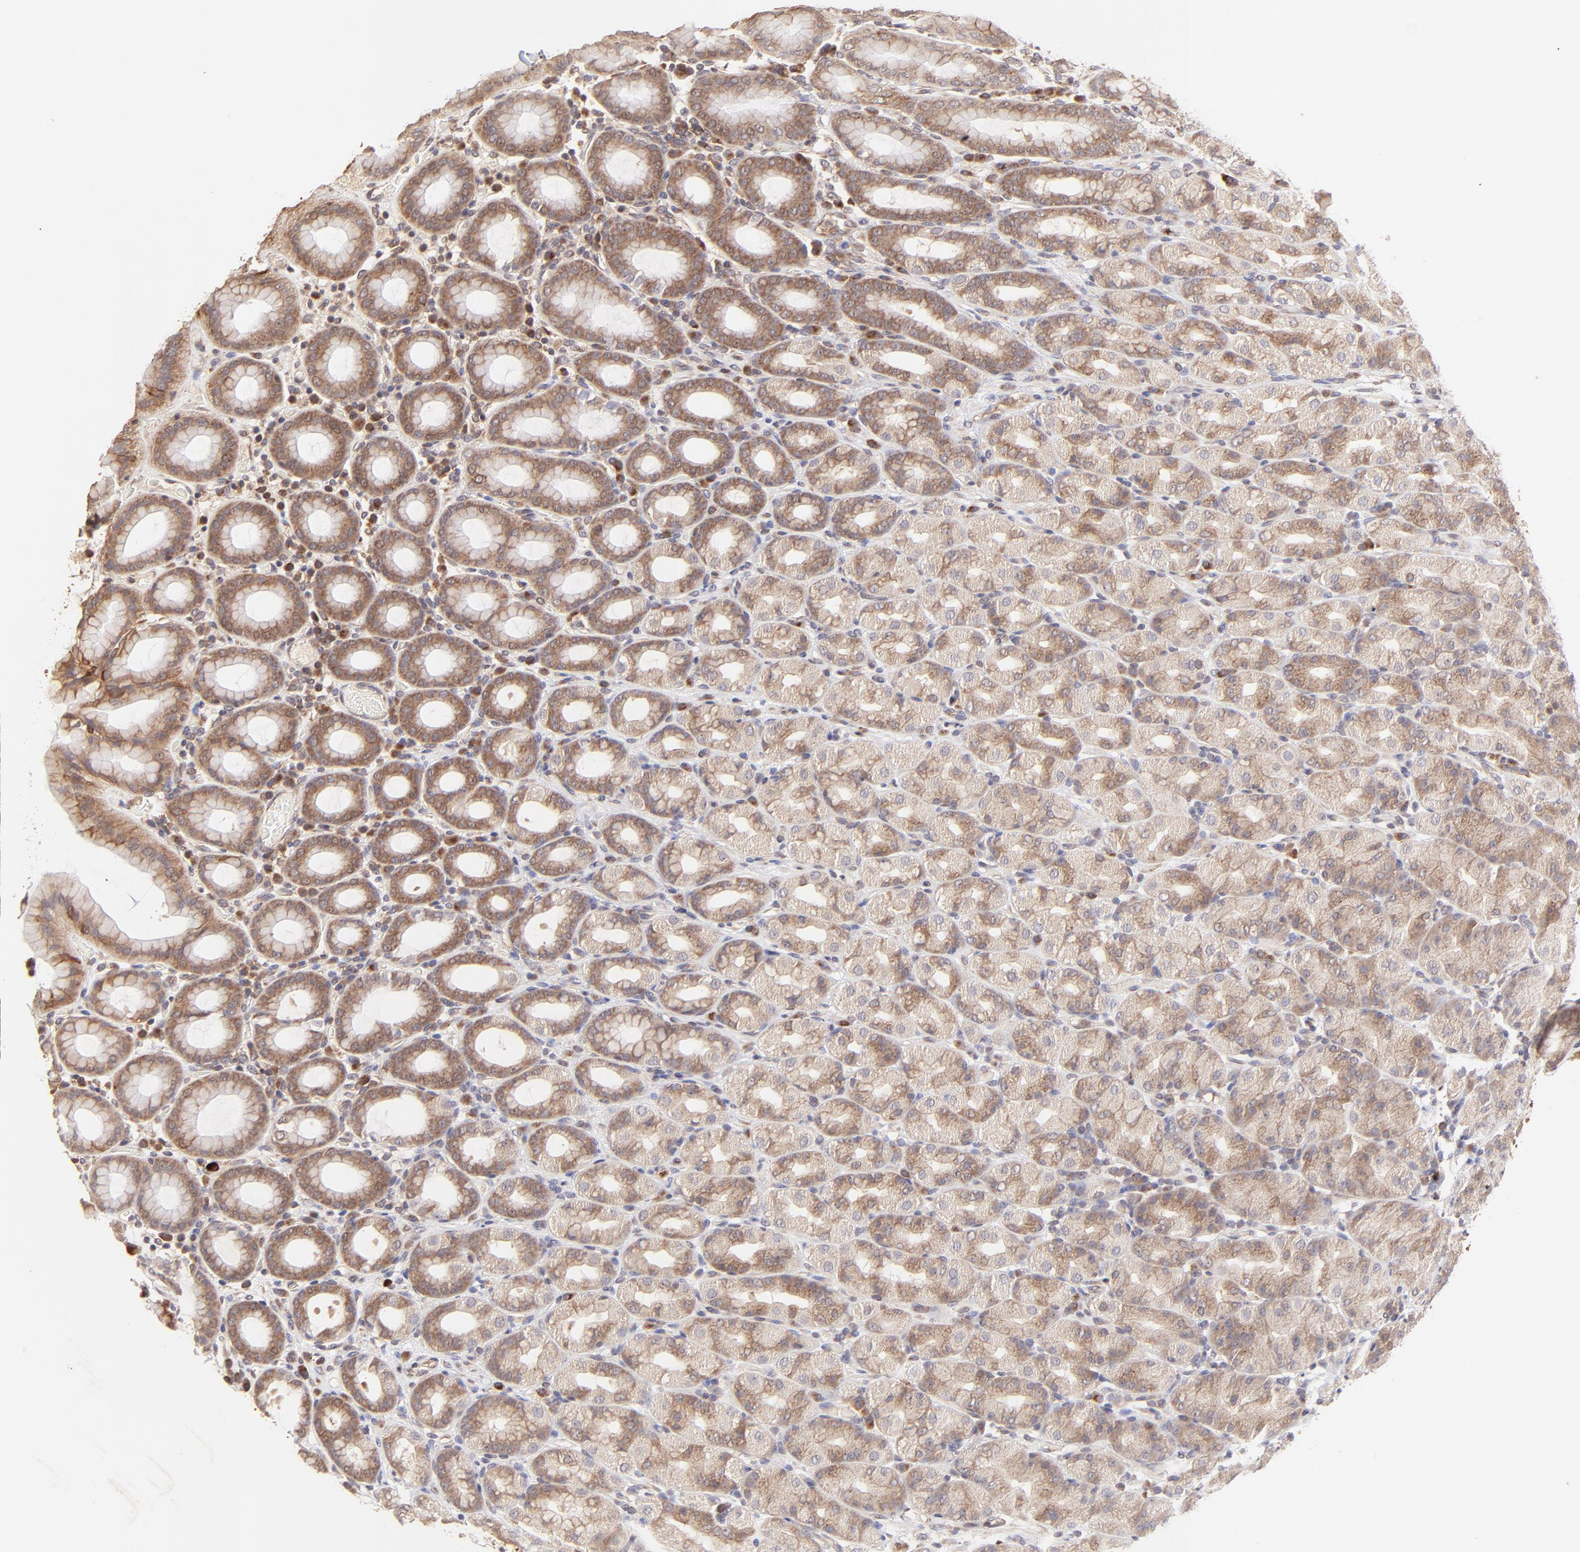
{"staining": {"intensity": "moderate", "quantity": ">75%", "location": "cytoplasmic/membranous"}, "tissue": "stomach", "cell_type": "Glandular cells", "image_type": "normal", "snomed": [{"axis": "morphology", "description": "Normal tissue, NOS"}, {"axis": "topography", "description": "Stomach, upper"}], "caption": "IHC photomicrograph of benign stomach: stomach stained using immunohistochemistry reveals medium levels of moderate protein expression localized specifically in the cytoplasmic/membranous of glandular cells, appearing as a cytoplasmic/membranous brown color.", "gene": "TNRC6B", "patient": {"sex": "male", "age": 68}}